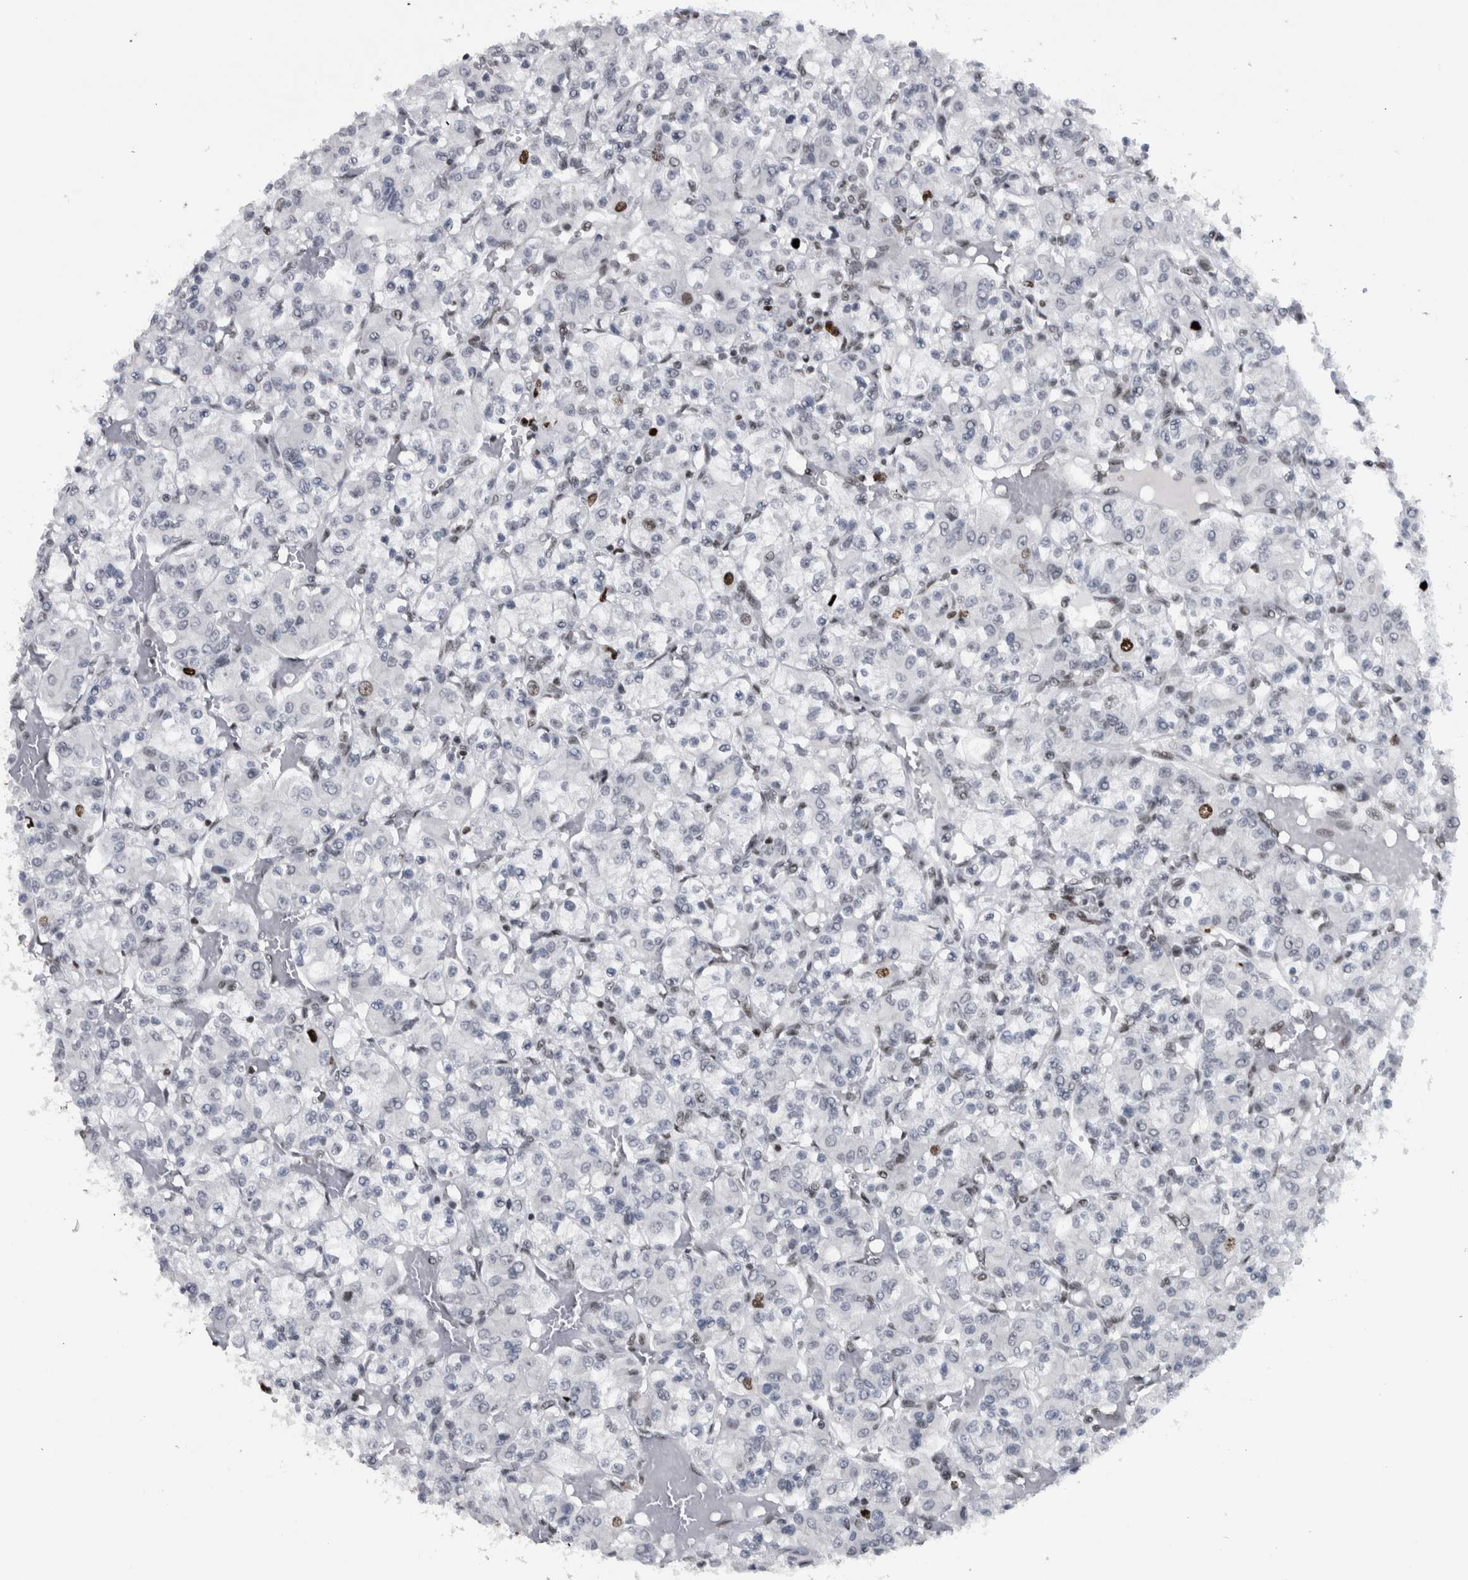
{"staining": {"intensity": "weak", "quantity": "<25%", "location": "nuclear"}, "tissue": "renal cancer", "cell_type": "Tumor cells", "image_type": "cancer", "snomed": [{"axis": "morphology", "description": "Adenocarcinoma, NOS"}, {"axis": "topography", "description": "Kidney"}], "caption": "The IHC photomicrograph has no significant positivity in tumor cells of renal cancer tissue.", "gene": "TOP2B", "patient": {"sex": "female", "age": 59}}